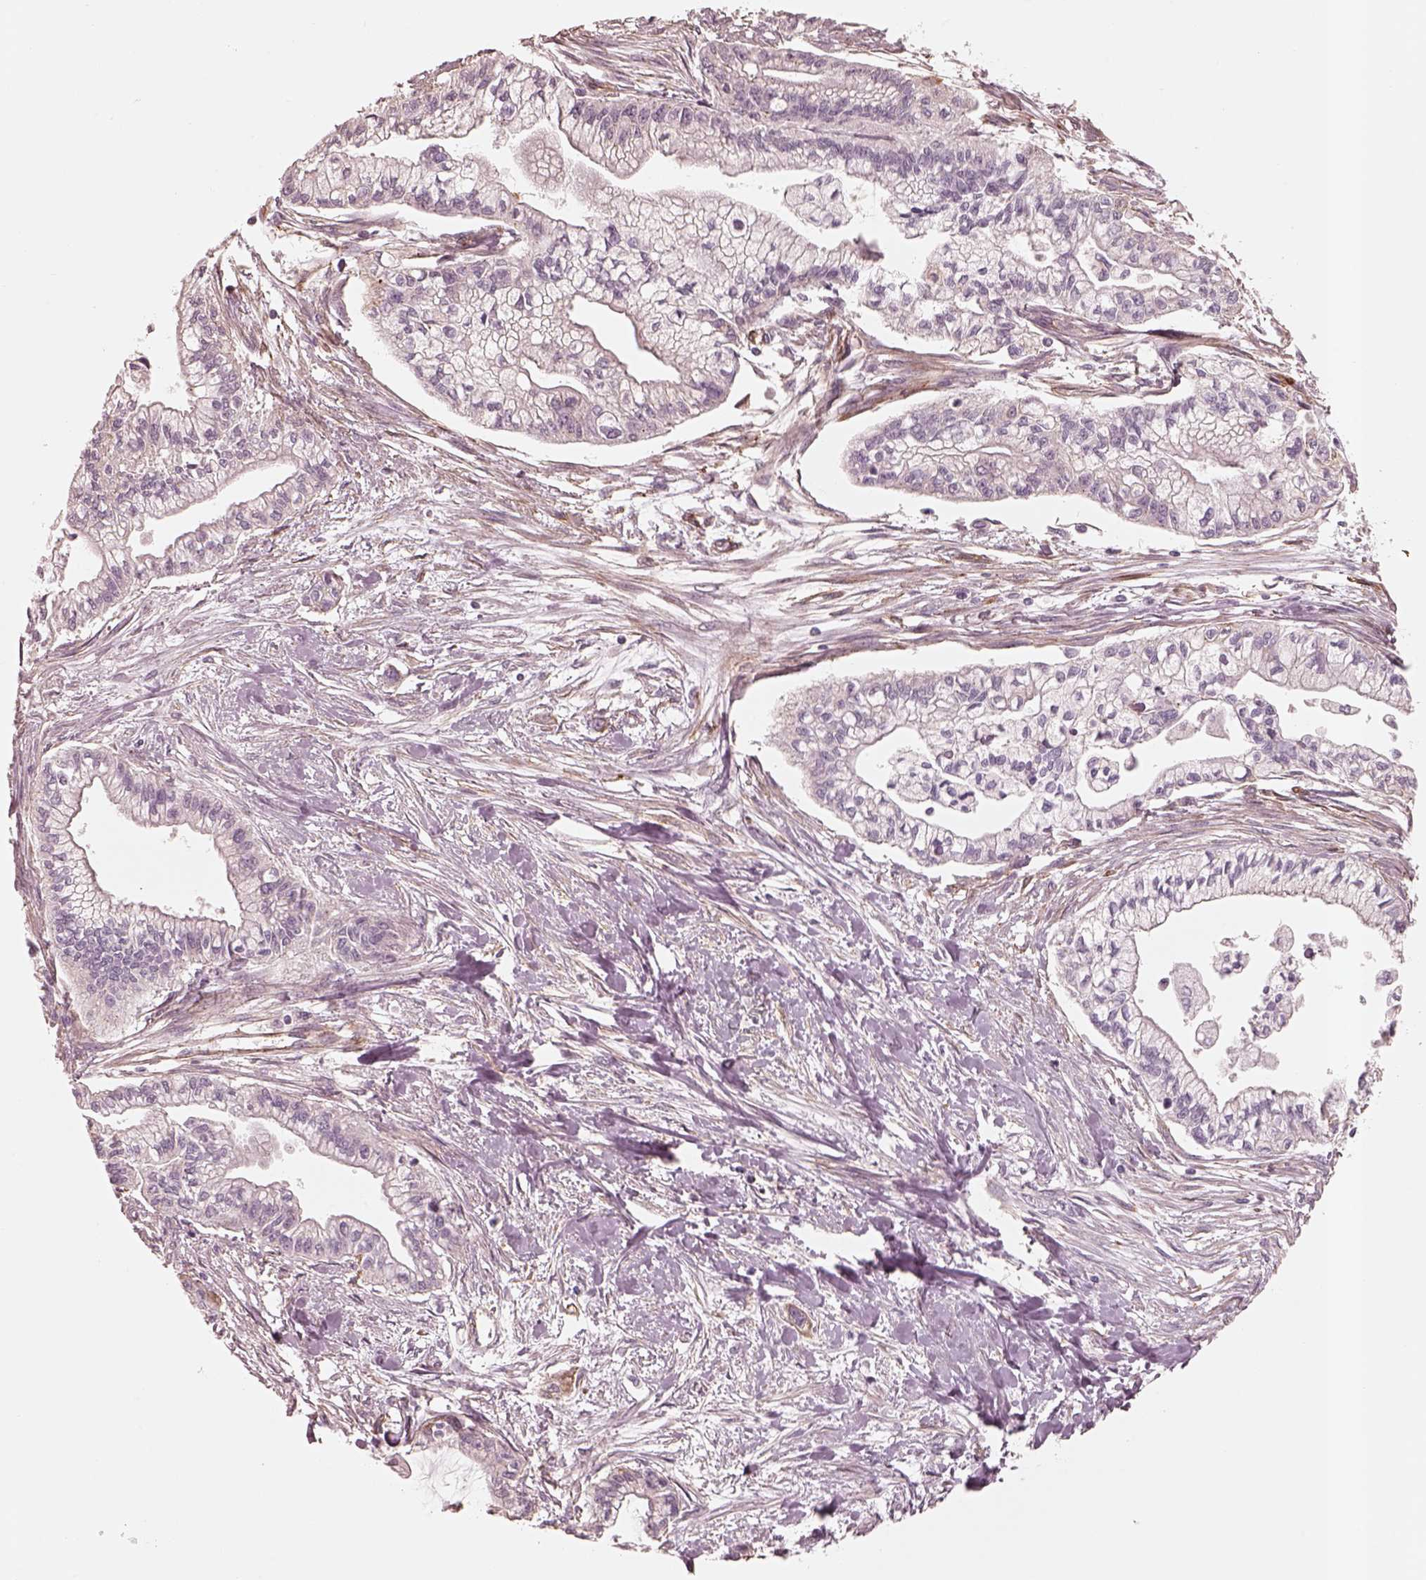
{"staining": {"intensity": "weak", "quantity": "25%-75%", "location": "cytoplasmic/membranous"}, "tissue": "pancreatic cancer", "cell_type": "Tumor cells", "image_type": "cancer", "snomed": [{"axis": "morphology", "description": "Adenocarcinoma, NOS"}, {"axis": "topography", "description": "Pancreas"}], "caption": "High-magnification brightfield microscopy of pancreatic adenocarcinoma stained with DAB (3,3'-diaminobenzidine) (brown) and counterstained with hematoxylin (blue). tumor cells exhibit weak cytoplasmic/membranous expression is seen in approximately25%-75% of cells.", "gene": "CRYM", "patient": {"sex": "male", "age": 54}}